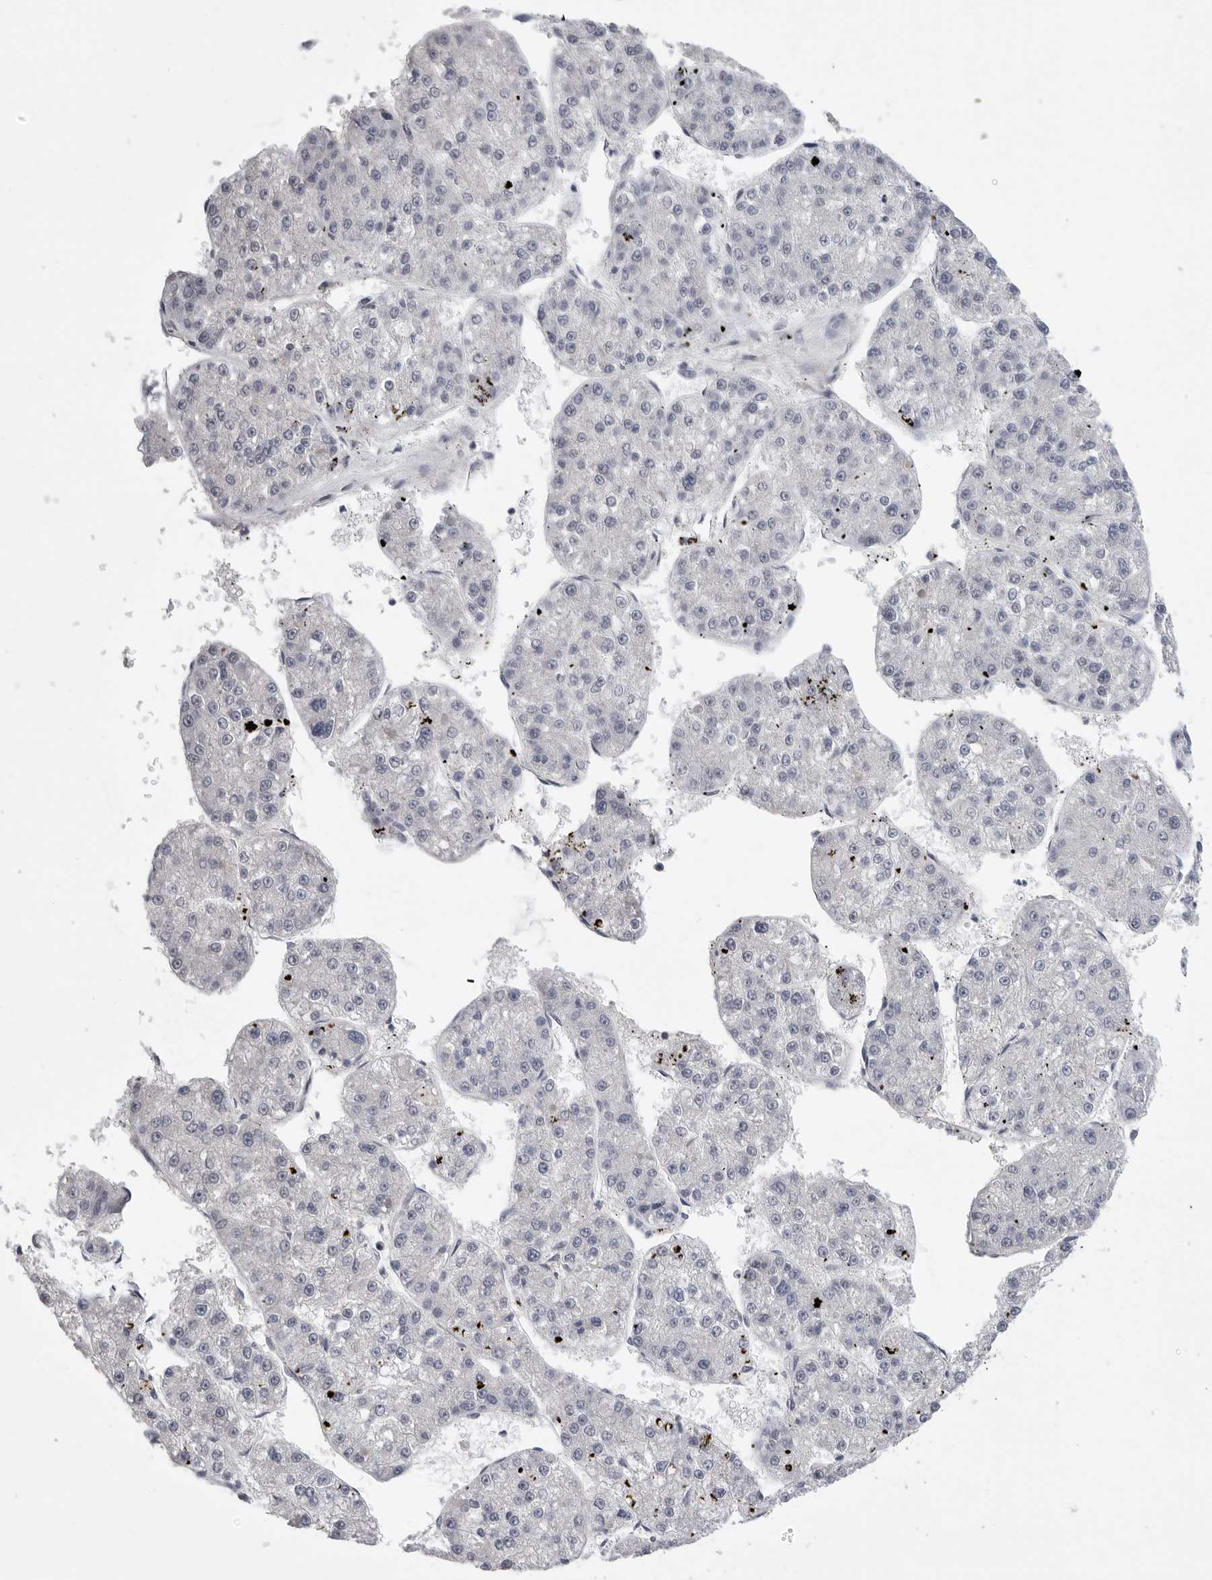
{"staining": {"intensity": "negative", "quantity": "none", "location": "none"}, "tissue": "liver cancer", "cell_type": "Tumor cells", "image_type": "cancer", "snomed": [{"axis": "morphology", "description": "Carcinoma, Hepatocellular, NOS"}, {"axis": "topography", "description": "Liver"}], "caption": "DAB immunohistochemical staining of human hepatocellular carcinoma (liver) reveals no significant positivity in tumor cells.", "gene": "FBXO43", "patient": {"sex": "female", "age": 73}}